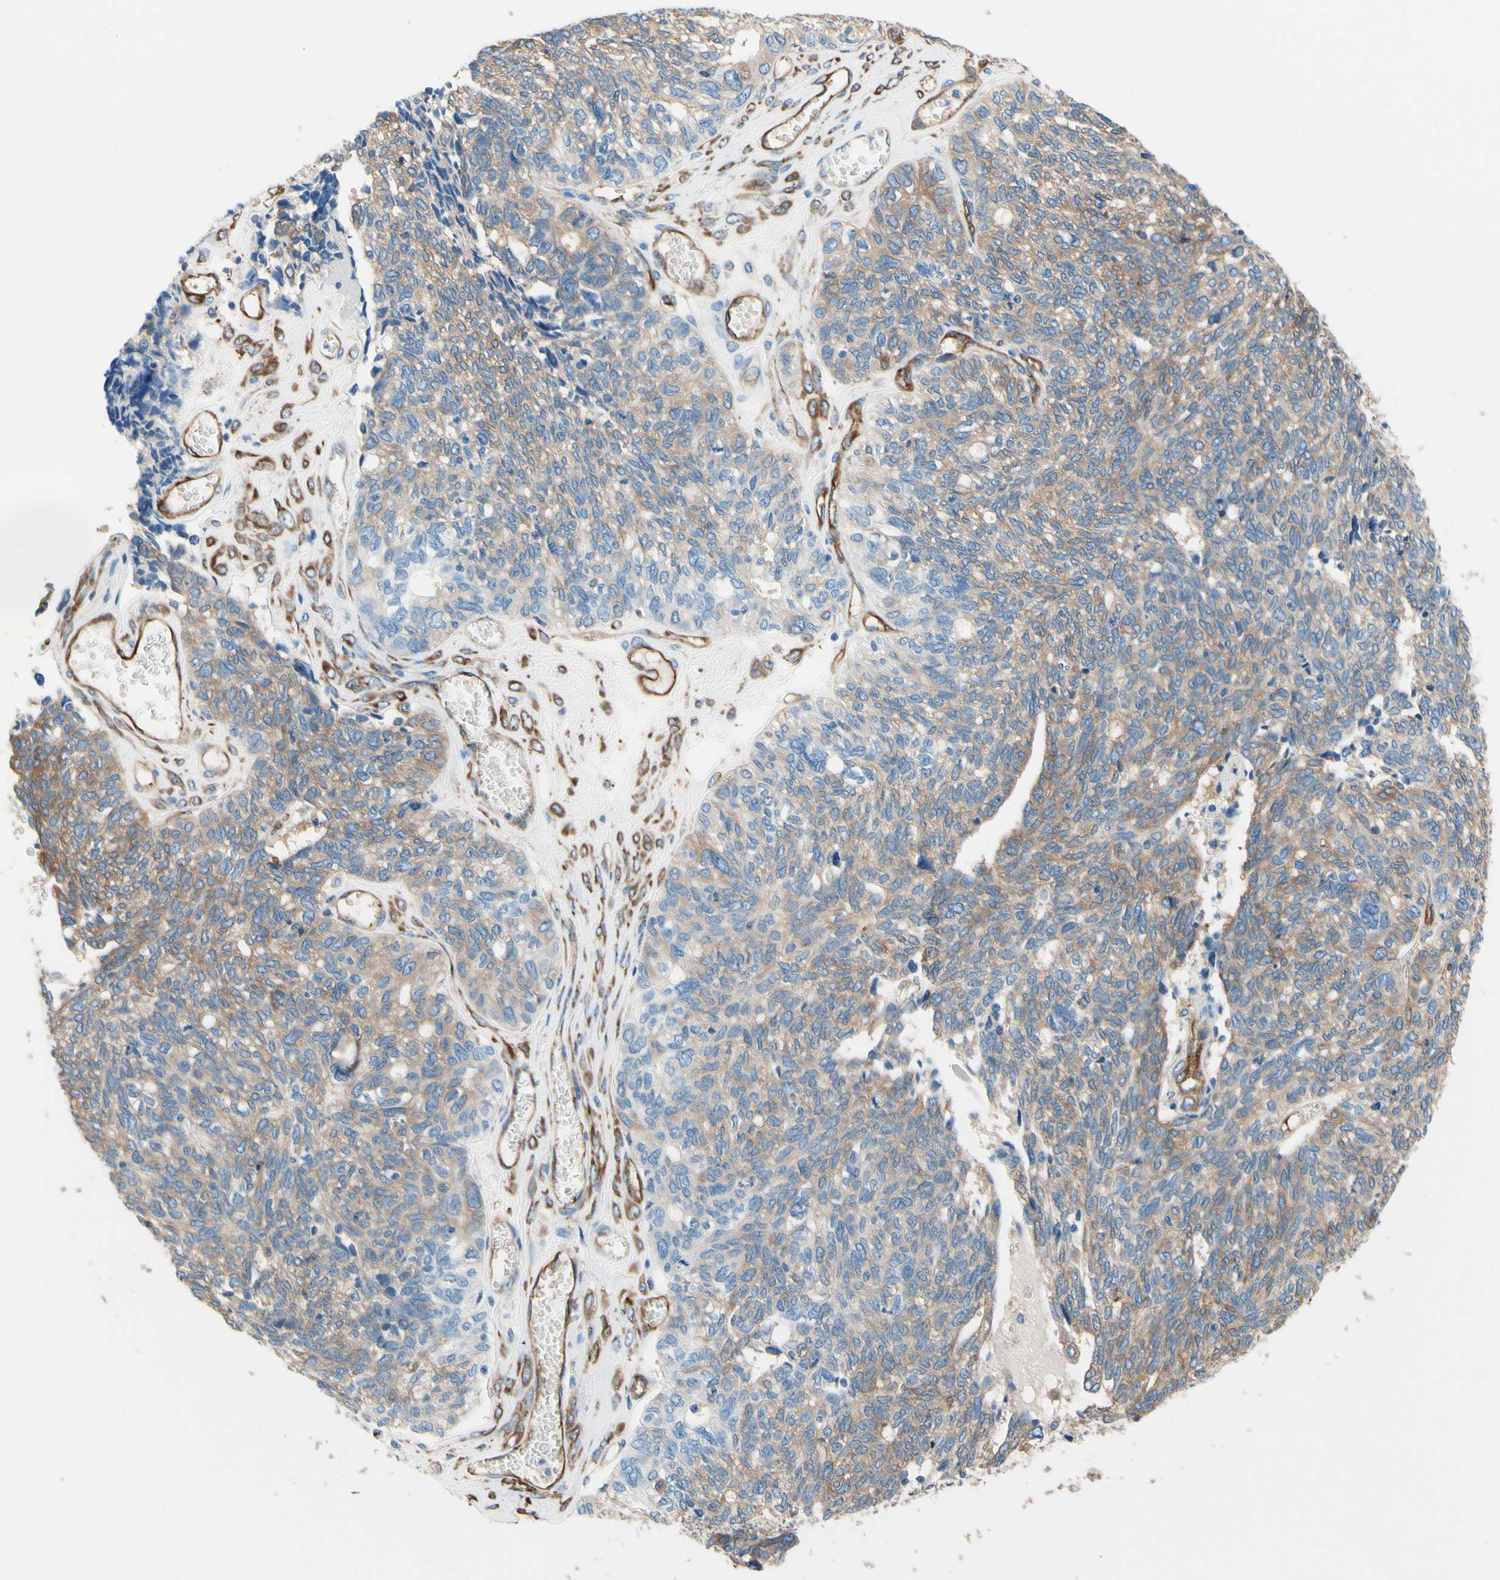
{"staining": {"intensity": "weak", "quantity": ">75%", "location": "cytoplasmic/membranous"}, "tissue": "ovarian cancer", "cell_type": "Tumor cells", "image_type": "cancer", "snomed": [{"axis": "morphology", "description": "Cystadenocarcinoma, serous, NOS"}, {"axis": "topography", "description": "Ovary"}], "caption": "Immunohistochemical staining of human ovarian cancer (serous cystadenocarcinoma) shows low levels of weak cytoplasmic/membranous protein staining in about >75% of tumor cells.", "gene": "DPYSL3", "patient": {"sex": "female", "age": 79}}